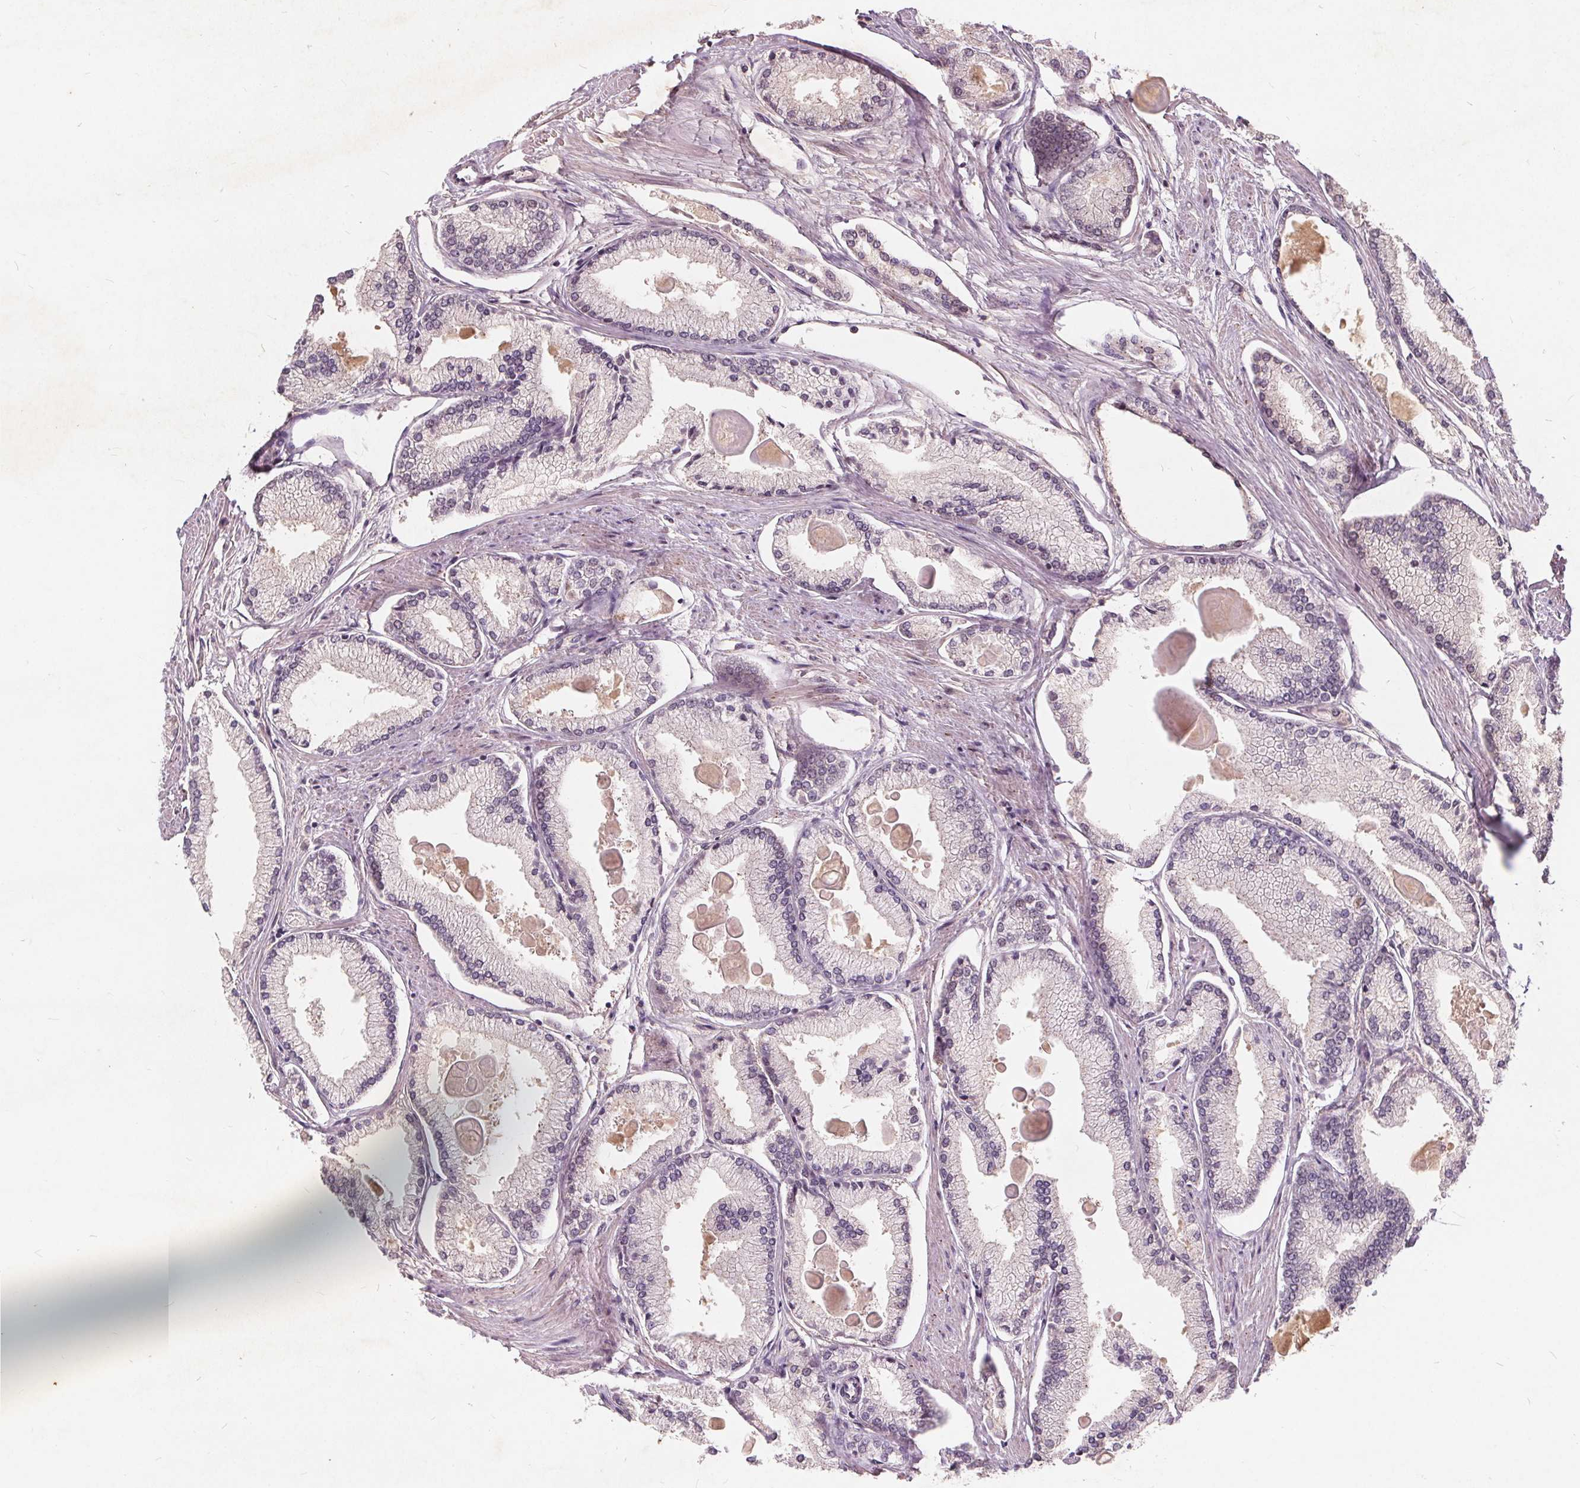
{"staining": {"intensity": "negative", "quantity": "none", "location": "none"}, "tissue": "prostate cancer", "cell_type": "Tumor cells", "image_type": "cancer", "snomed": [{"axis": "morphology", "description": "Adenocarcinoma, High grade"}, {"axis": "topography", "description": "Prostate"}], "caption": "Immunohistochemistry (IHC) photomicrograph of neoplastic tissue: prostate cancer stained with DAB (3,3'-diaminobenzidine) exhibits no significant protein positivity in tumor cells.", "gene": "CSNK1G2", "patient": {"sex": "male", "age": 68}}